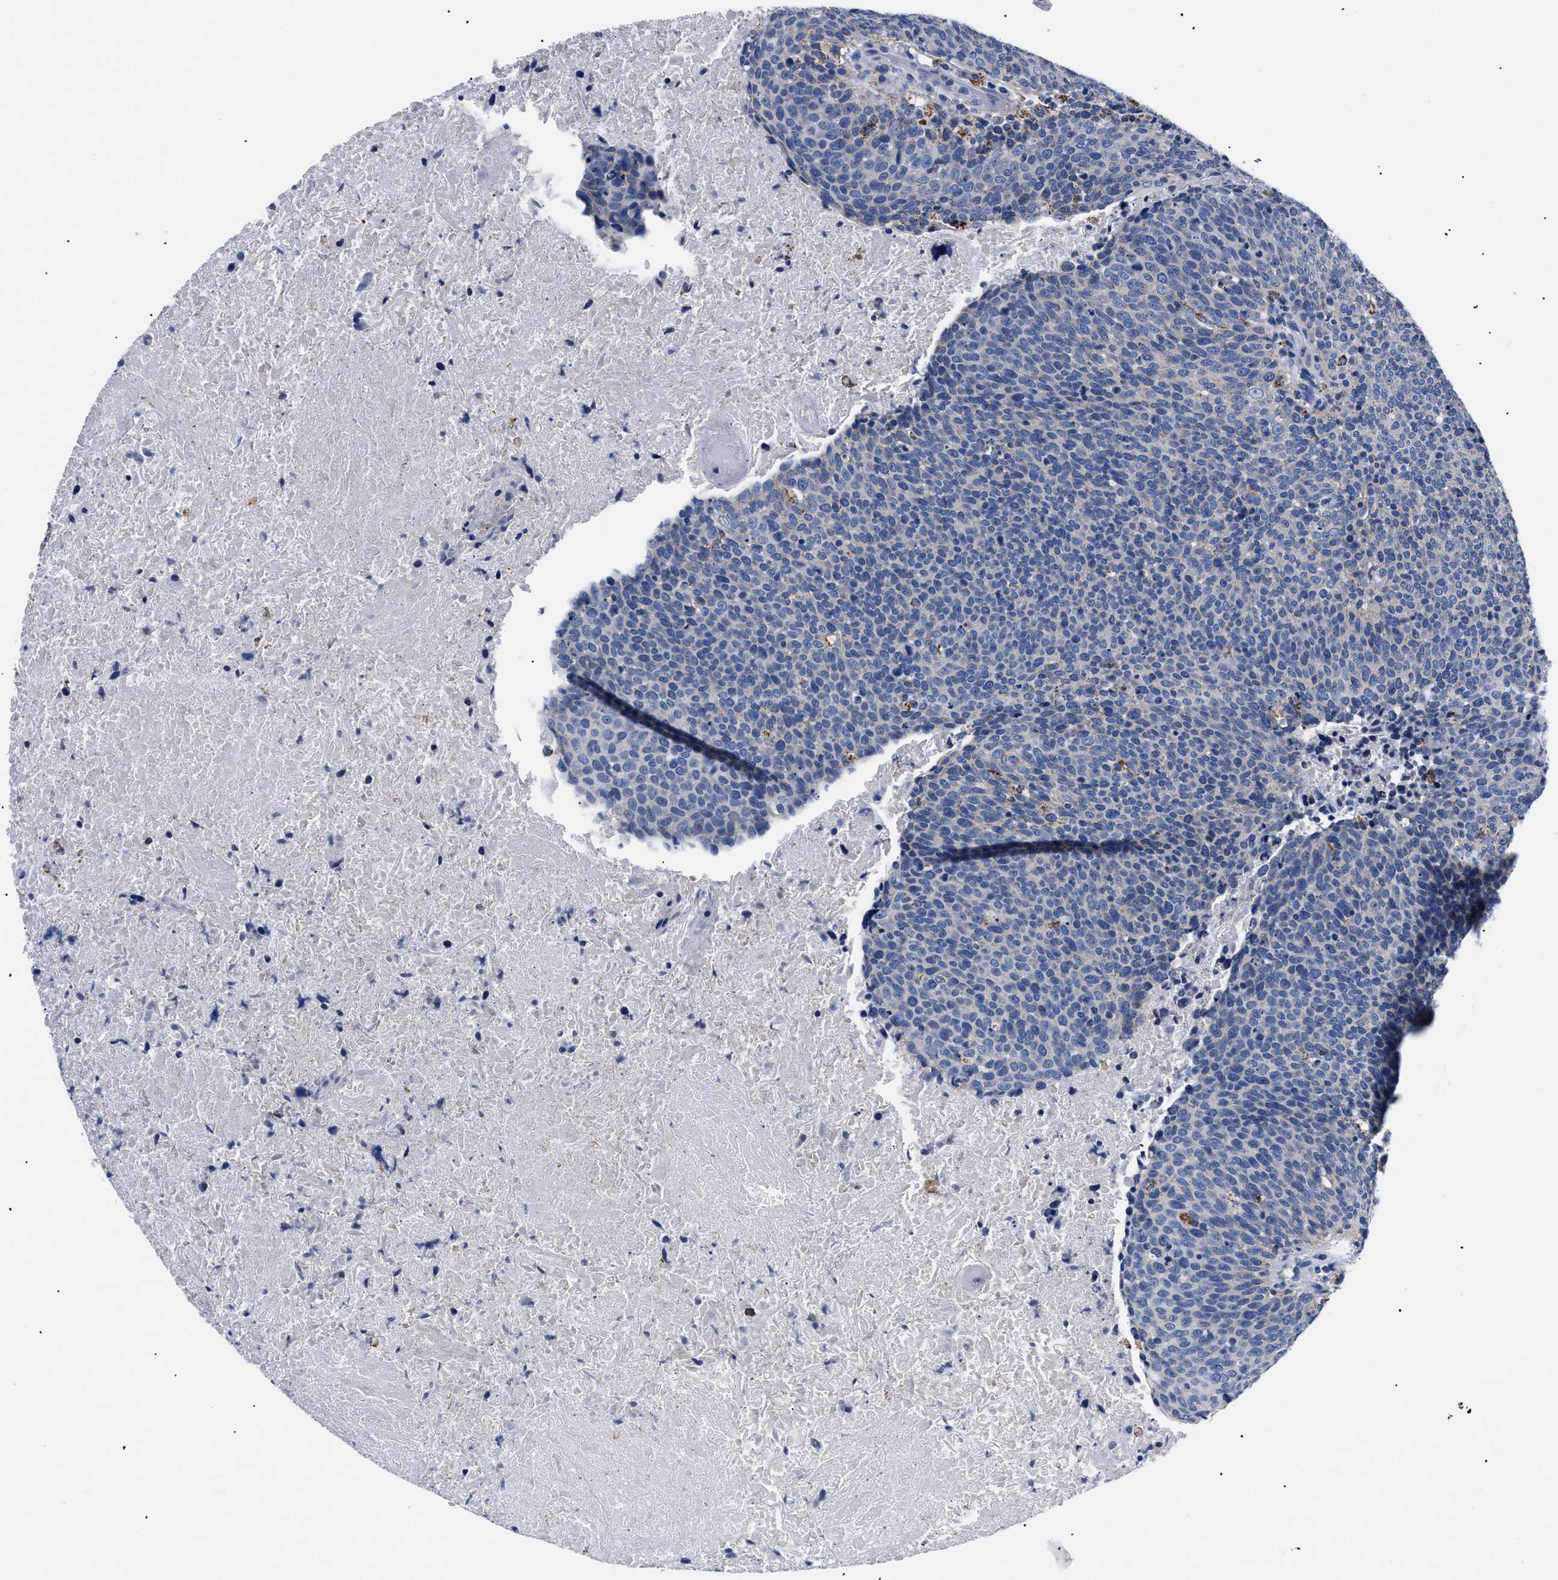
{"staining": {"intensity": "negative", "quantity": "none", "location": "none"}, "tissue": "head and neck cancer", "cell_type": "Tumor cells", "image_type": "cancer", "snomed": [{"axis": "morphology", "description": "Squamous cell carcinoma, NOS"}, {"axis": "morphology", "description": "Squamous cell carcinoma, metastatic, NOS"}, {"axis": "topography", "description": "Lymph node"}, {"axis": "topography", "description": "Head-Neck"}], "caption": "Head and neck cancer was stained to show a protein in brown. There is no significant positivity in tumor cells.", "gene": "GPR149", "patient": {"sex": "male", "age": 62}}